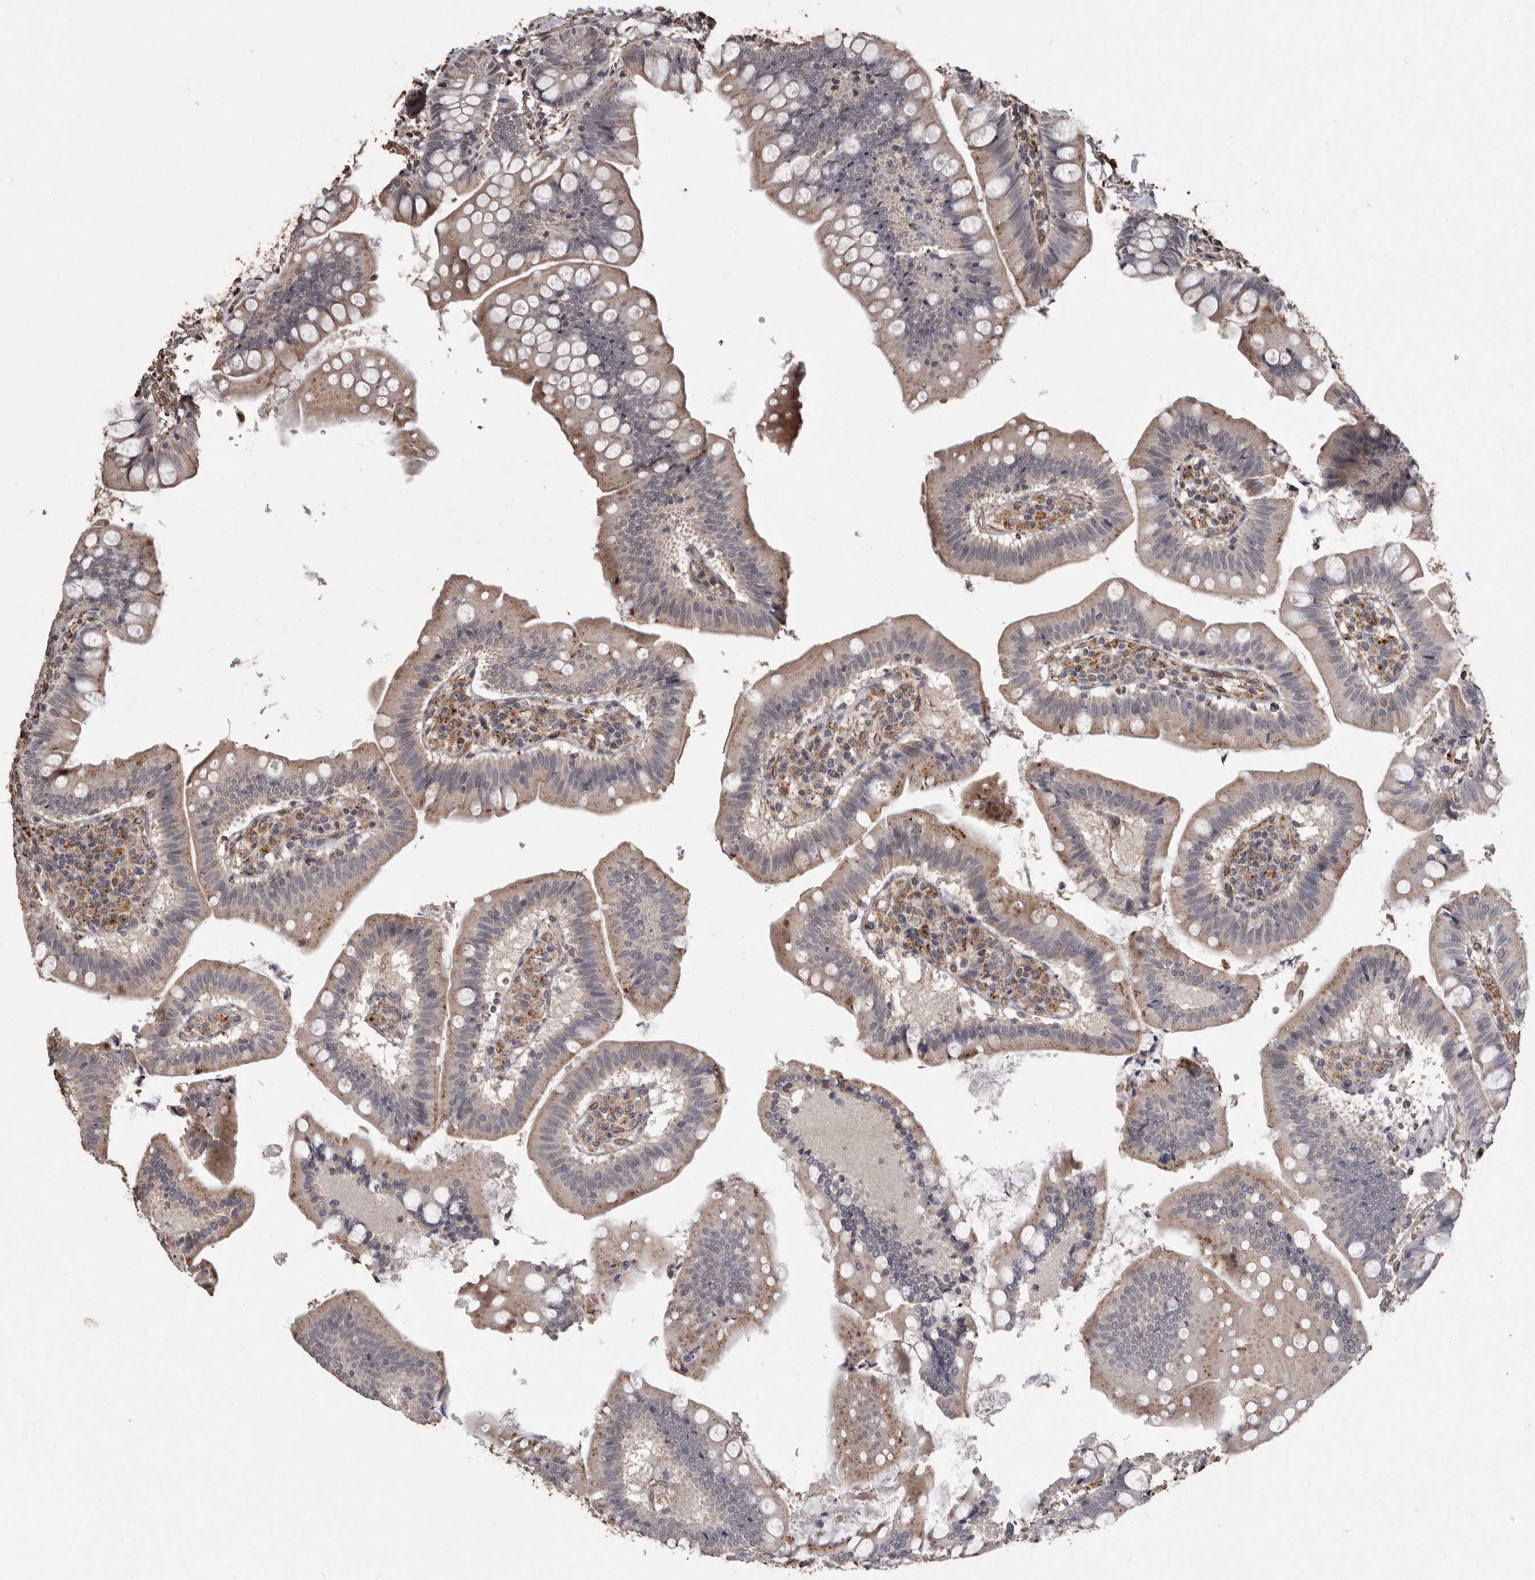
{"staining": {"intensity": "moderate", "quantity": "25%-75%", "location": "cytoplasmic/membranous"}, "tissue": "small intestine", "cell_type": "Glandular cells", "image_type": "normal", "snomed": [{"axis": "morphology", "description": "Normal tissue, NOS"}, {"axis": "topography", "description": "Small intestine"}], "caption": "About 25%-75% of glandular cells in unremarkable small intestine reveal moderate cytoplasmic/membranous protein expression as visualized by brown immunohistochemical staining.", "gene": "BRAT1", "patient": {"sex": "male", "age": 7}}